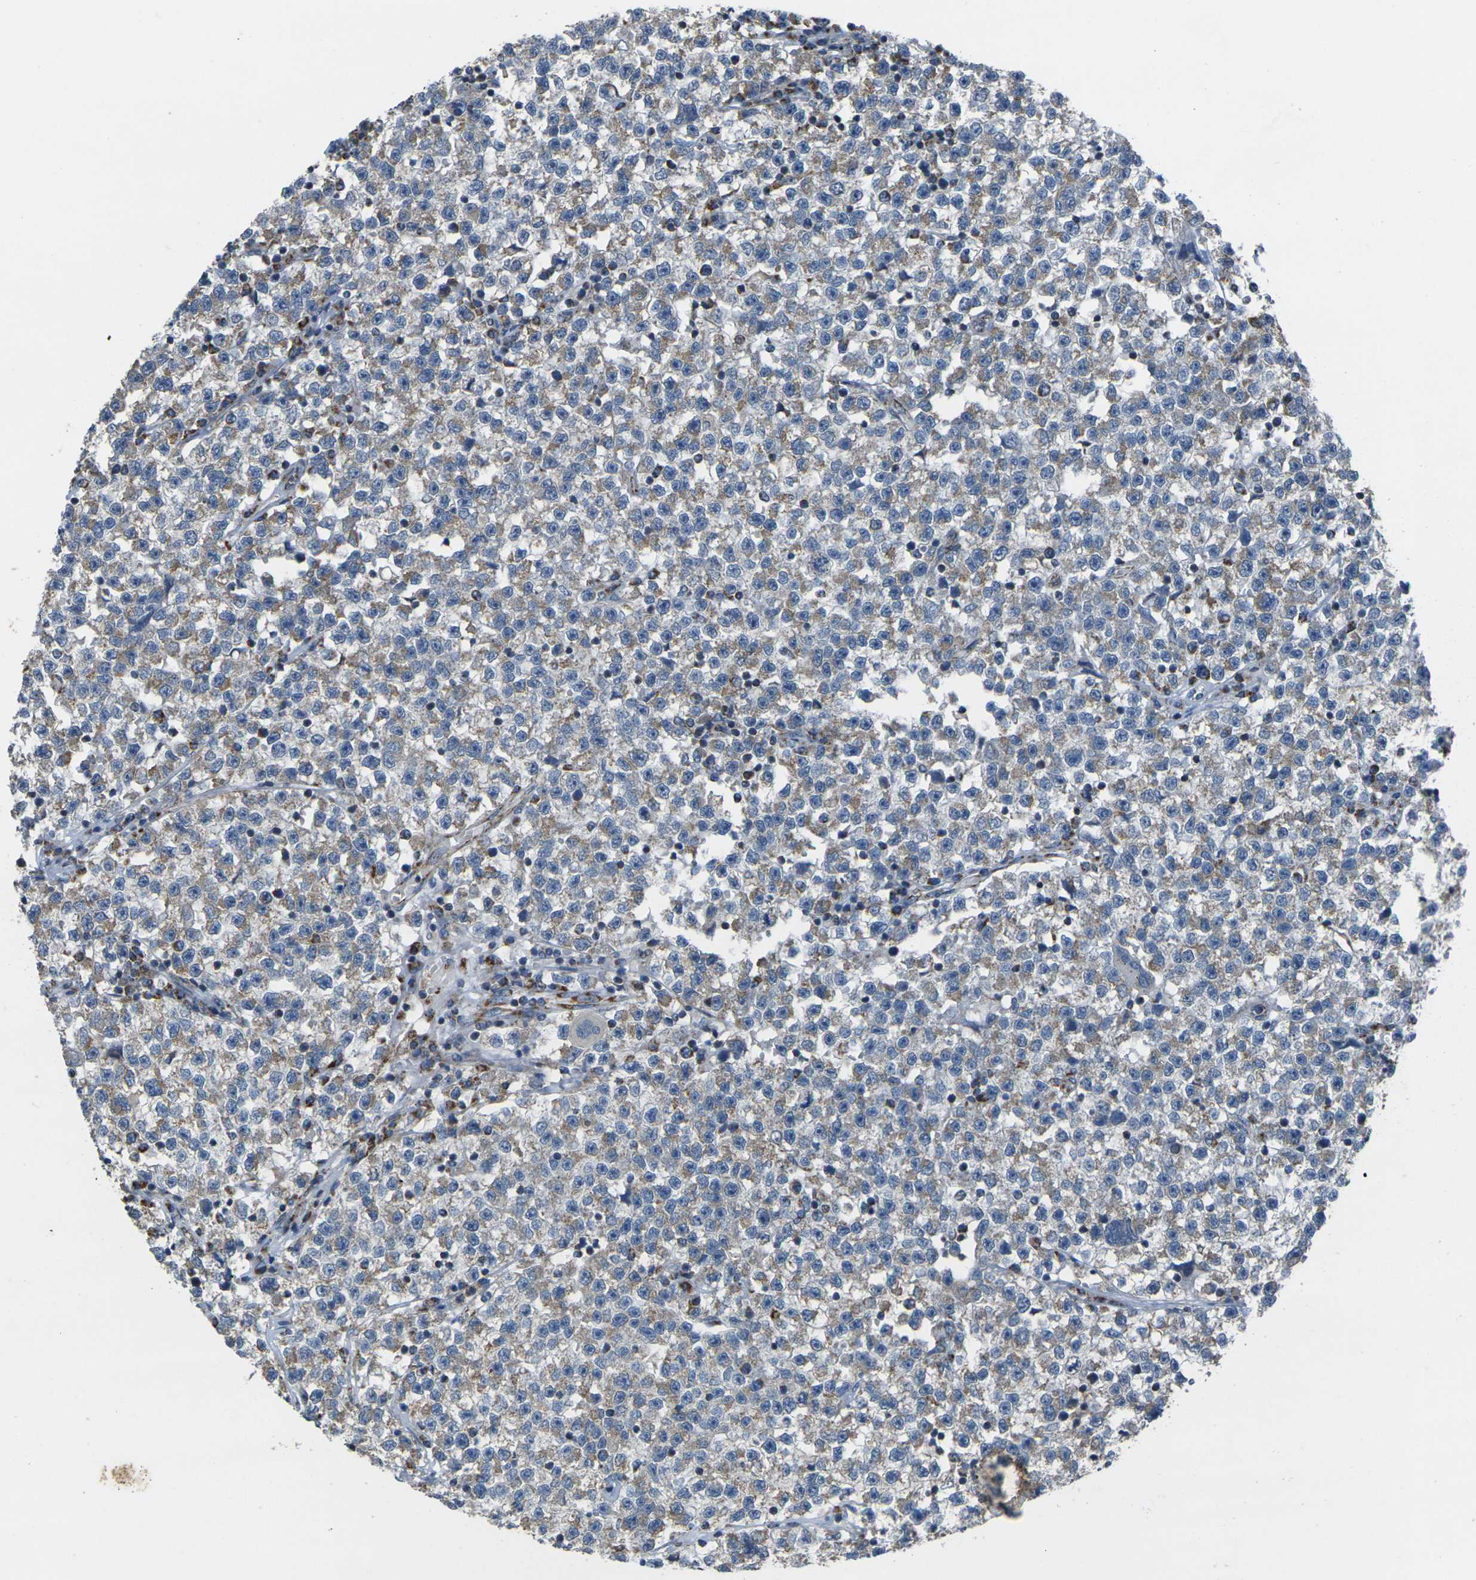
{"staining": {"intensity": "weak", "quantity": "25%-75%", "location": "cytoplasmic/membranous"}, "tissue": "testis cancer", "cell_type": "Tumor cells", "image_type": "cancer", "snomed": [{"axis": "morphology", "description": "Seminoma, NOS"}, {"axis": "topography", "description": "Testis"}], "caption": "Human seminoma (testis) stained for a protein (brown) exhibits weak cytoplasmic/membranous positive expression in about 25%-75% of tumor cells.", "gene": "TMEM120B", "patient": {"sex": "male", "age": 22}}